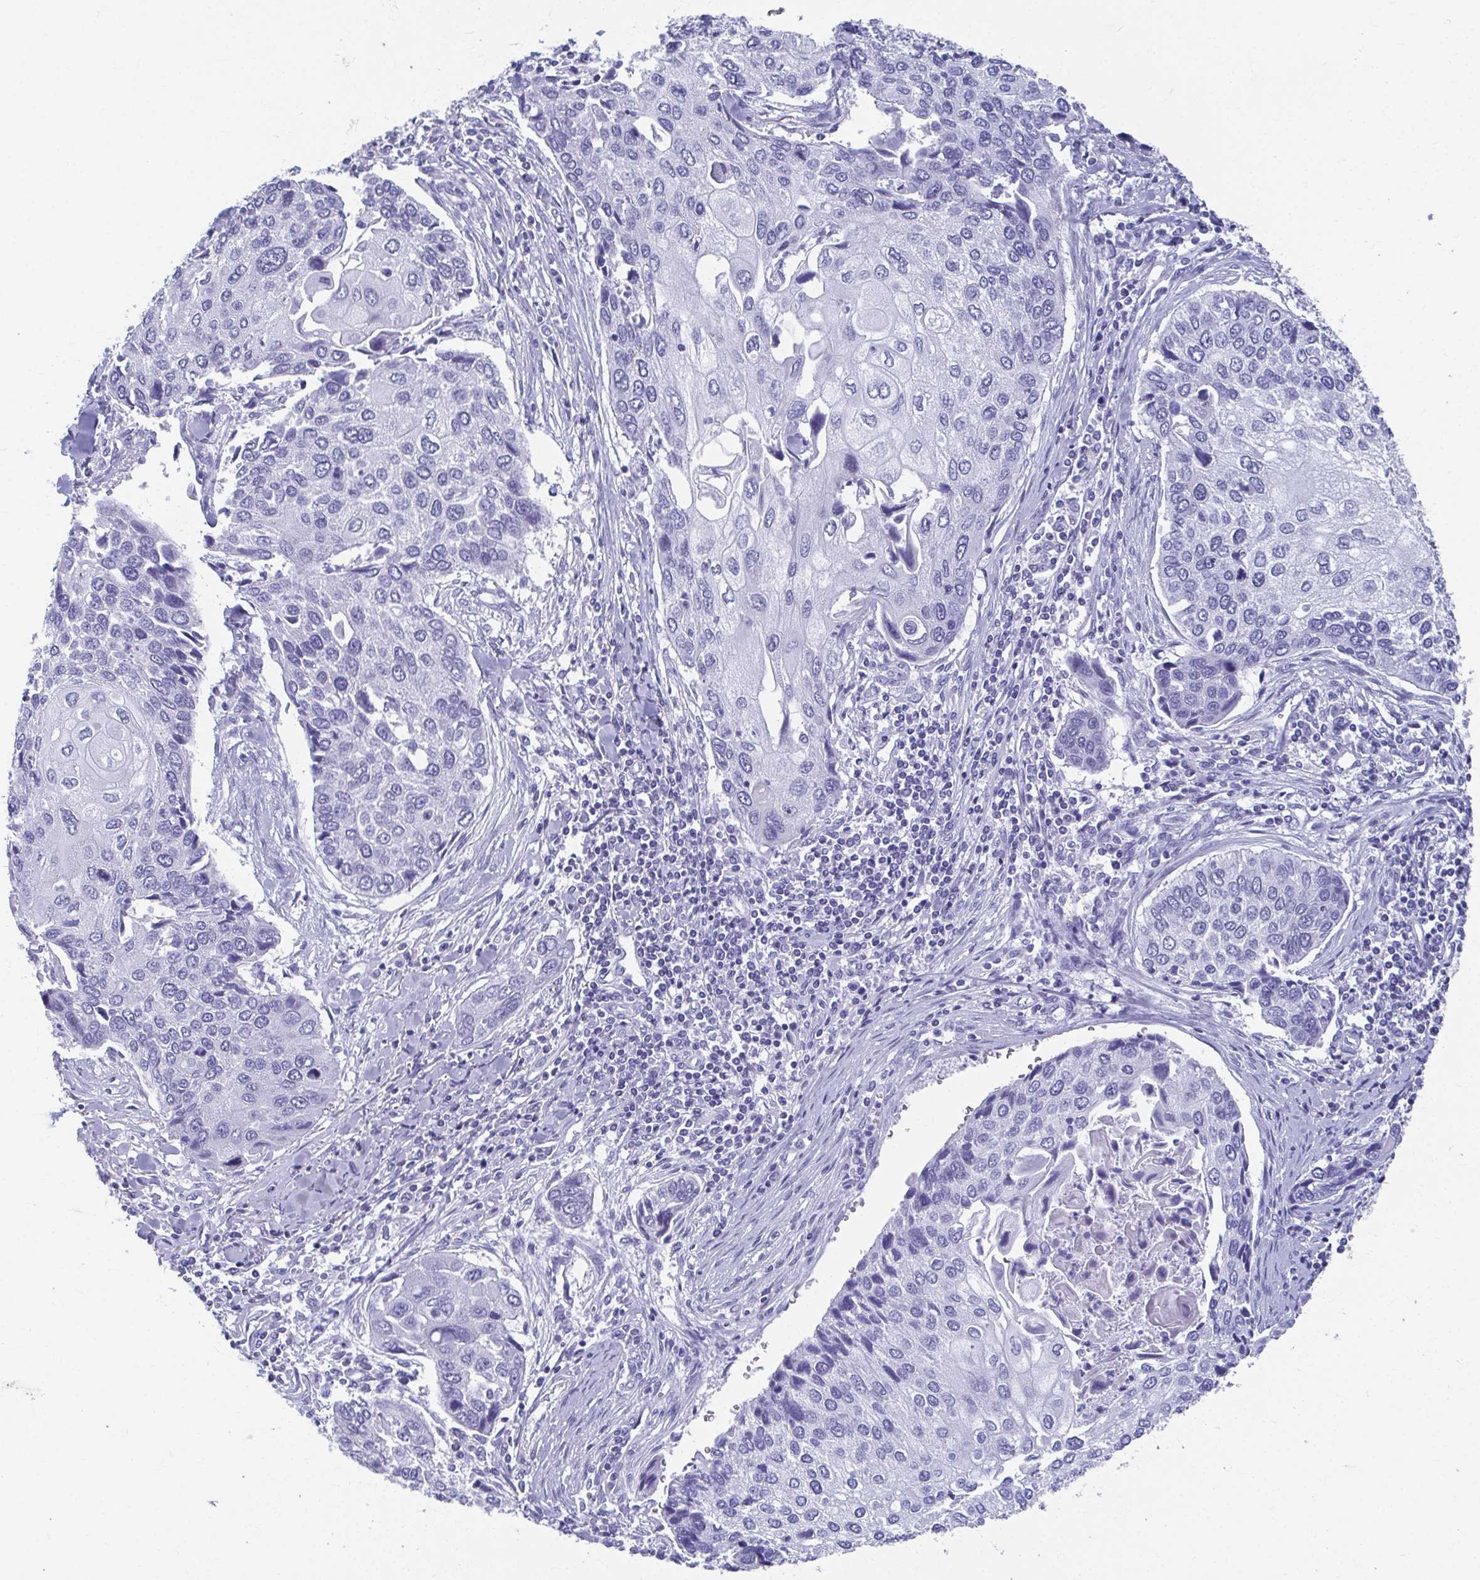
{"staining": {"intensity": "negative", "quantity": "none", "location": "none"}, "tissue": "lung cancer", "cell_type": "Tumor cells", "image_type": "cancer", "snomed": [{"axis": "morphology", "description": "Squamous cell carcinoma, NOS"}, {"axis": "morphology", "description": "Squamous cell carcinoma, metastatic, NOS"}, {"axis": "topography", "description": "Lung"}], "caption": "IHC micrograph of human lung metastatic squamous cell carcinoma stained for a protein (brown), which exhibits no expression in tumor cells.", "gene": "GHRL", "patient": {"sex": "male", "age": 63}}